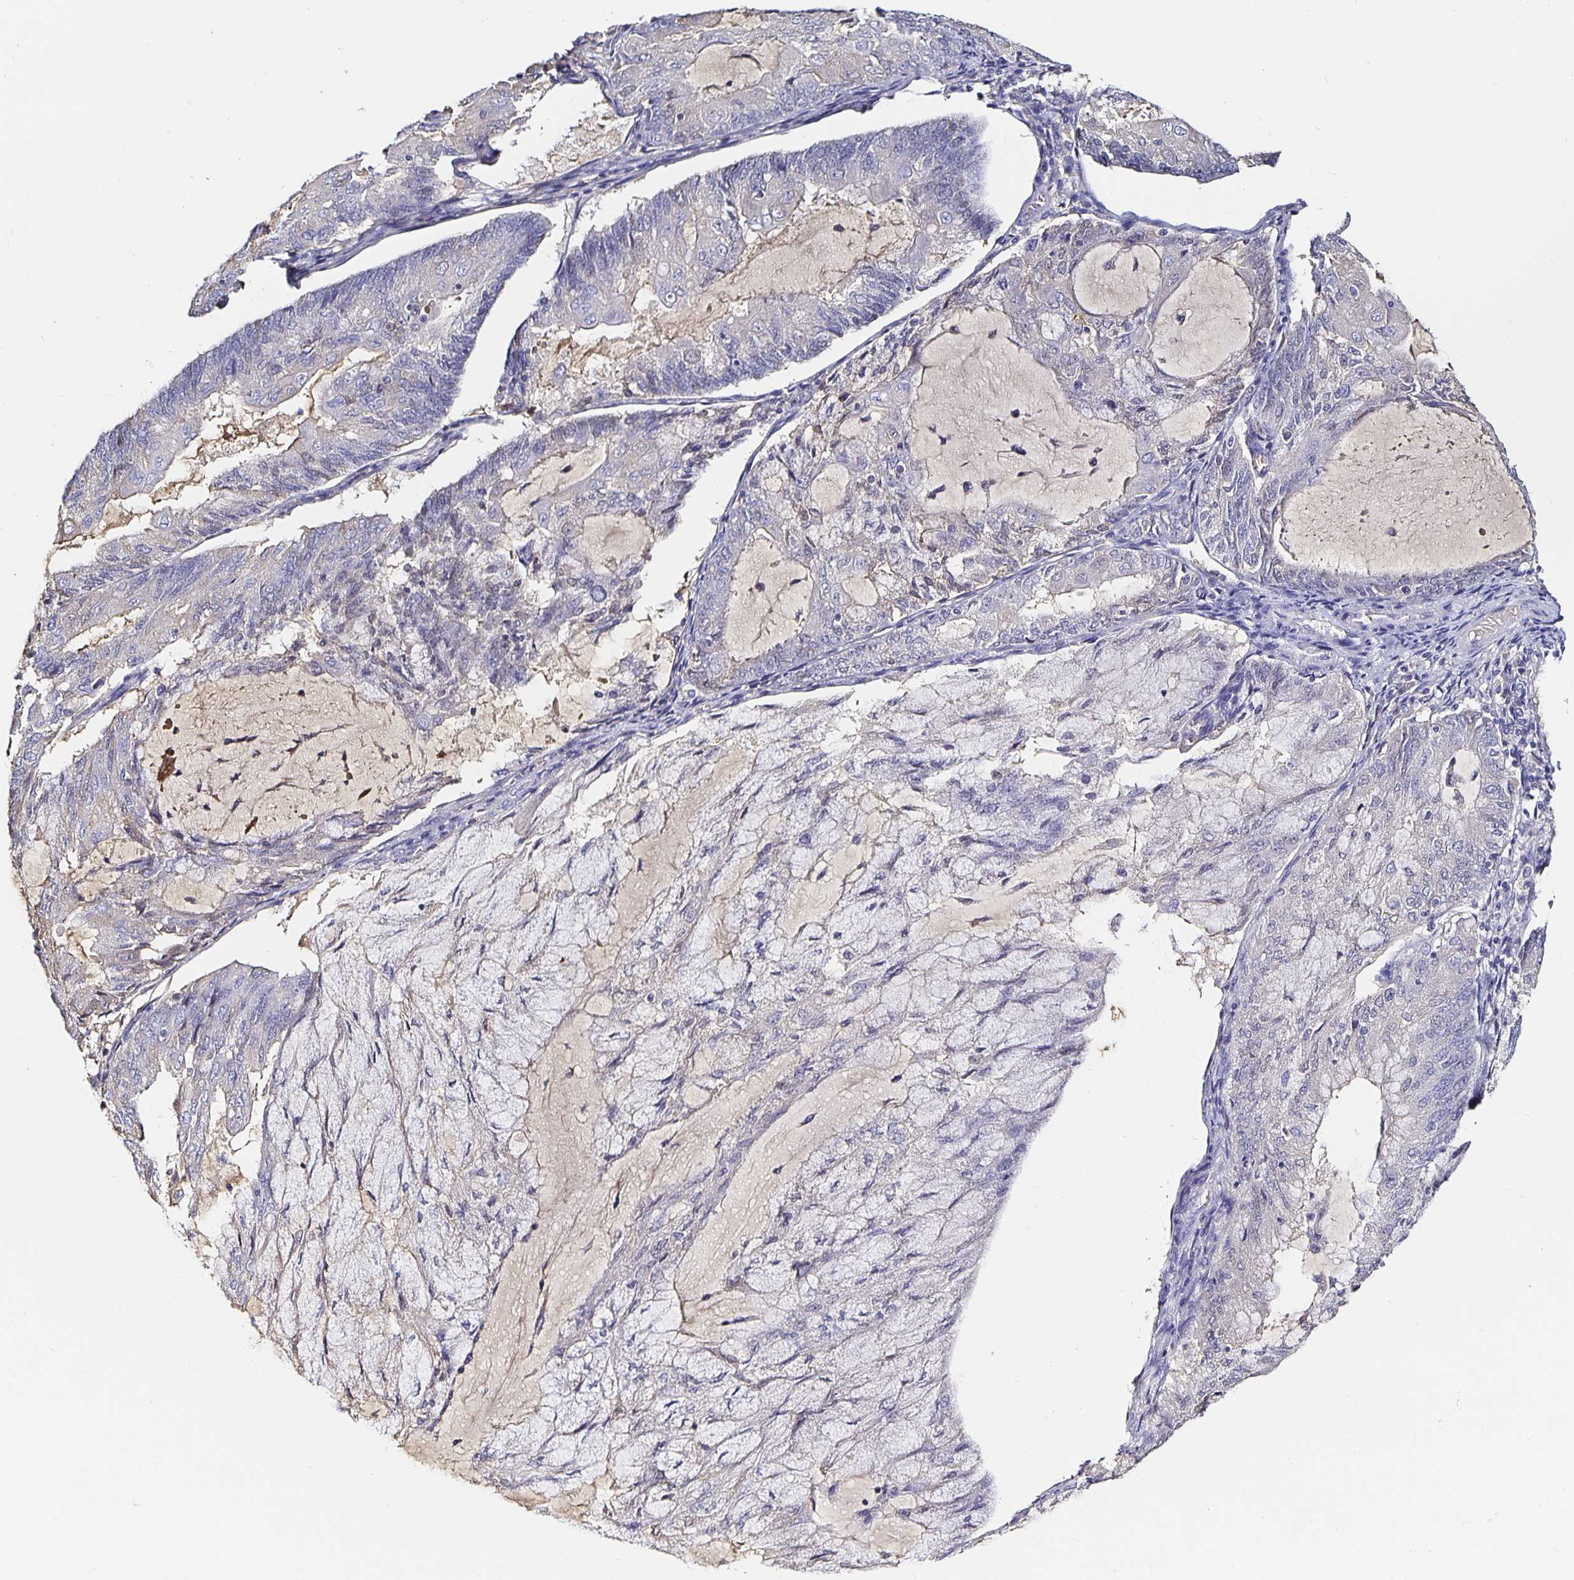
{"staining": {"intensity": "negative", "quantity": "none", "location": "none"}, "tissue": "endometrial cancer", "cell_type": "Tumor cells", "image_type": "cancer", "snomed": [{"axis": "morphology", "description": "Adenocarcinoma, NOS"}, {"axis": "topography", "description": "Endometrium"}], "caption": "Immunohistochemistry histopathology image of human endometrial cancer stained for a protein (brown), which exhibits no staining in tumor cells. Brightfield microscopy of immunohistochemistry stained with DAB (3,3'-diaminobenzidine) (brown) and hematoxylin (blue), captured at high magnification.", "gene": "TTR", "patient": {"sex": "female", "age": 81}}